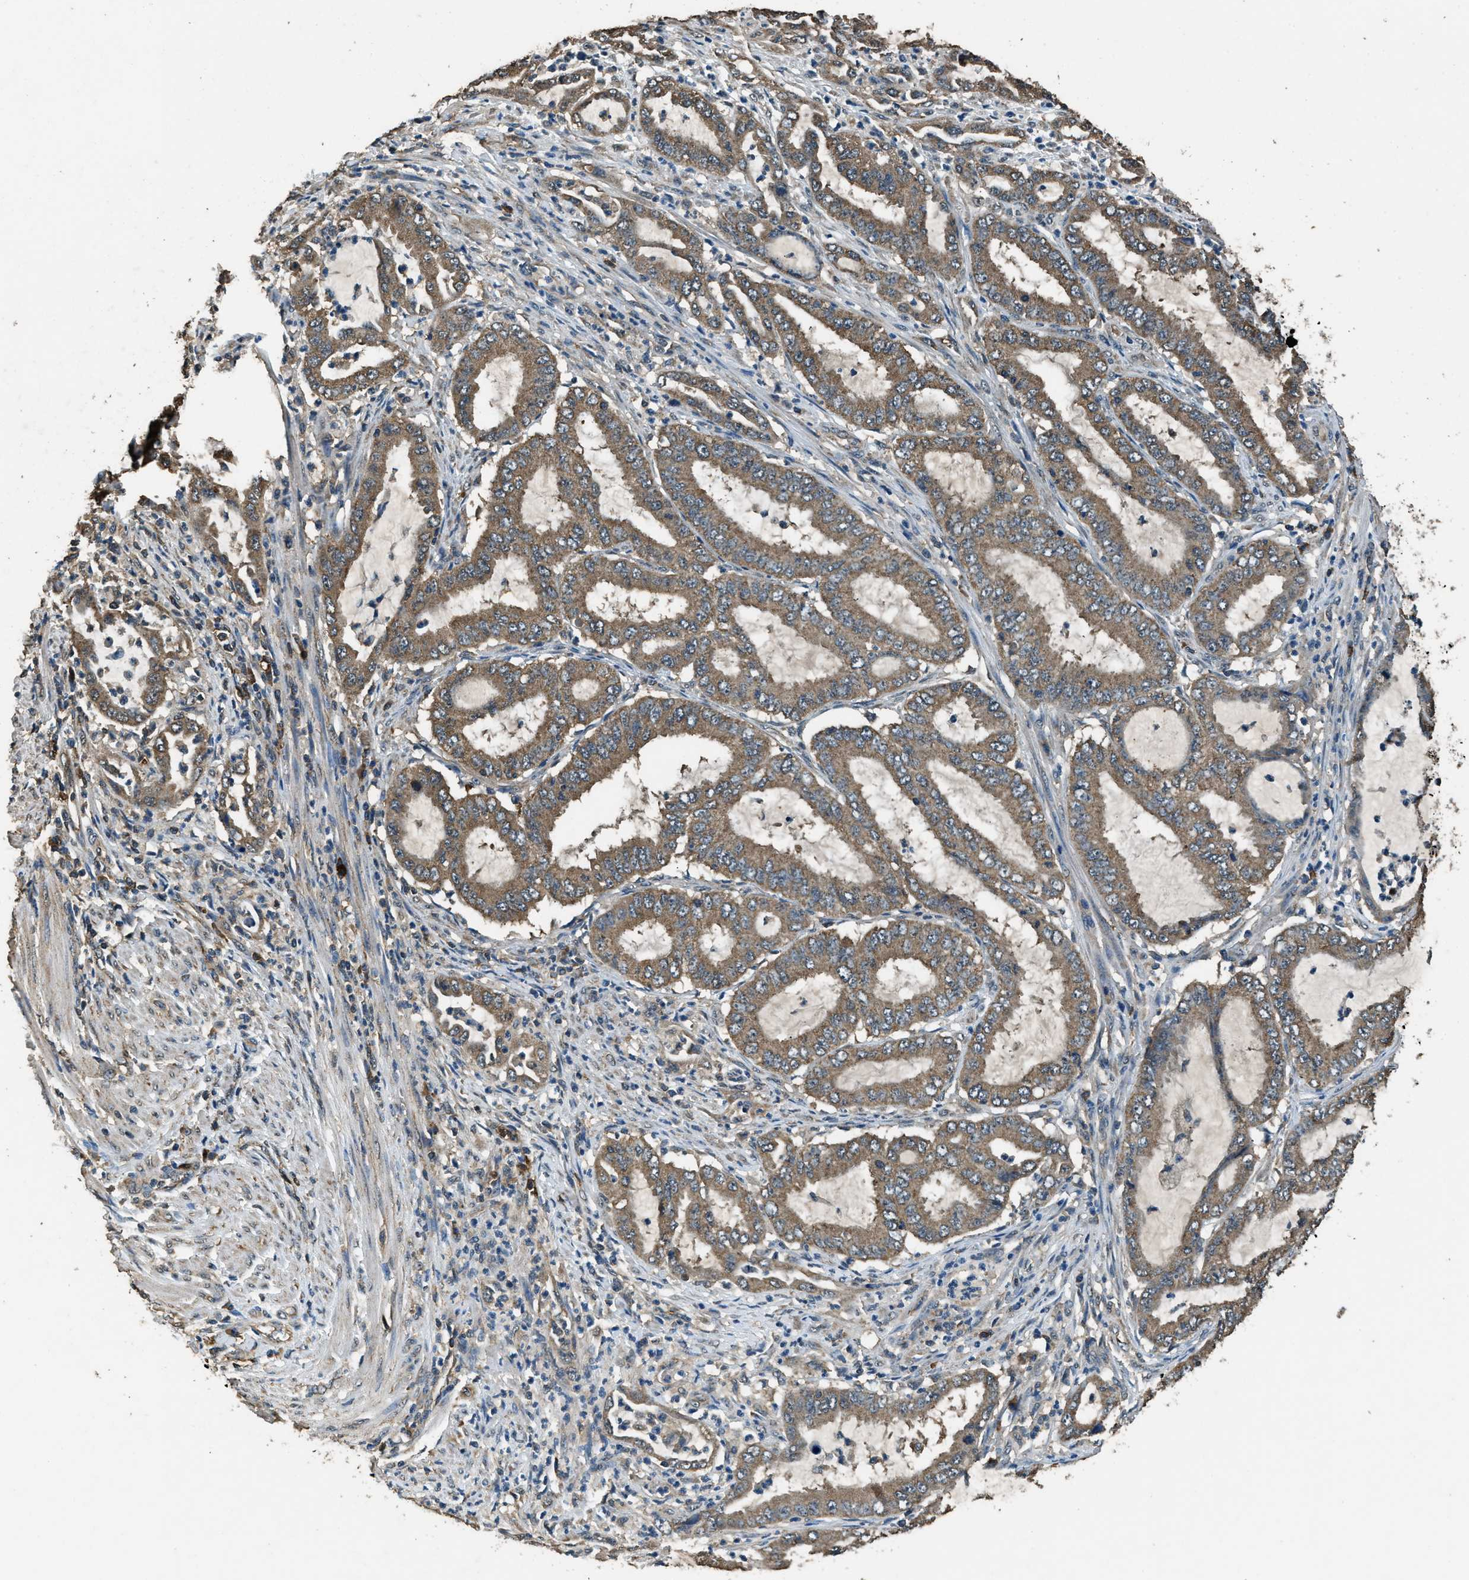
{"staining": {"intensity": "moderate", "quantity": ">75%", "location": "cytoplasmic/membranous"}, "tissue": "endometrial cancer", "cell_type": "Tumor cells", "image_type": "cancer", "snomed": [{"axis": "morphology", "description": "Adenocarcinoma, NOS"}, {"axis": "topography", "description": "Endometrium"}], "caption": "This micrograph demonstrates immunohistochemistry staining of human endometrial cancer (adenocarcinoma), with medium moderate cytoplasmic/membranous staining in approximately >75% of tumor cells.", "gene": "SALL3", "patient": {"sex": "female", "age": 70}}